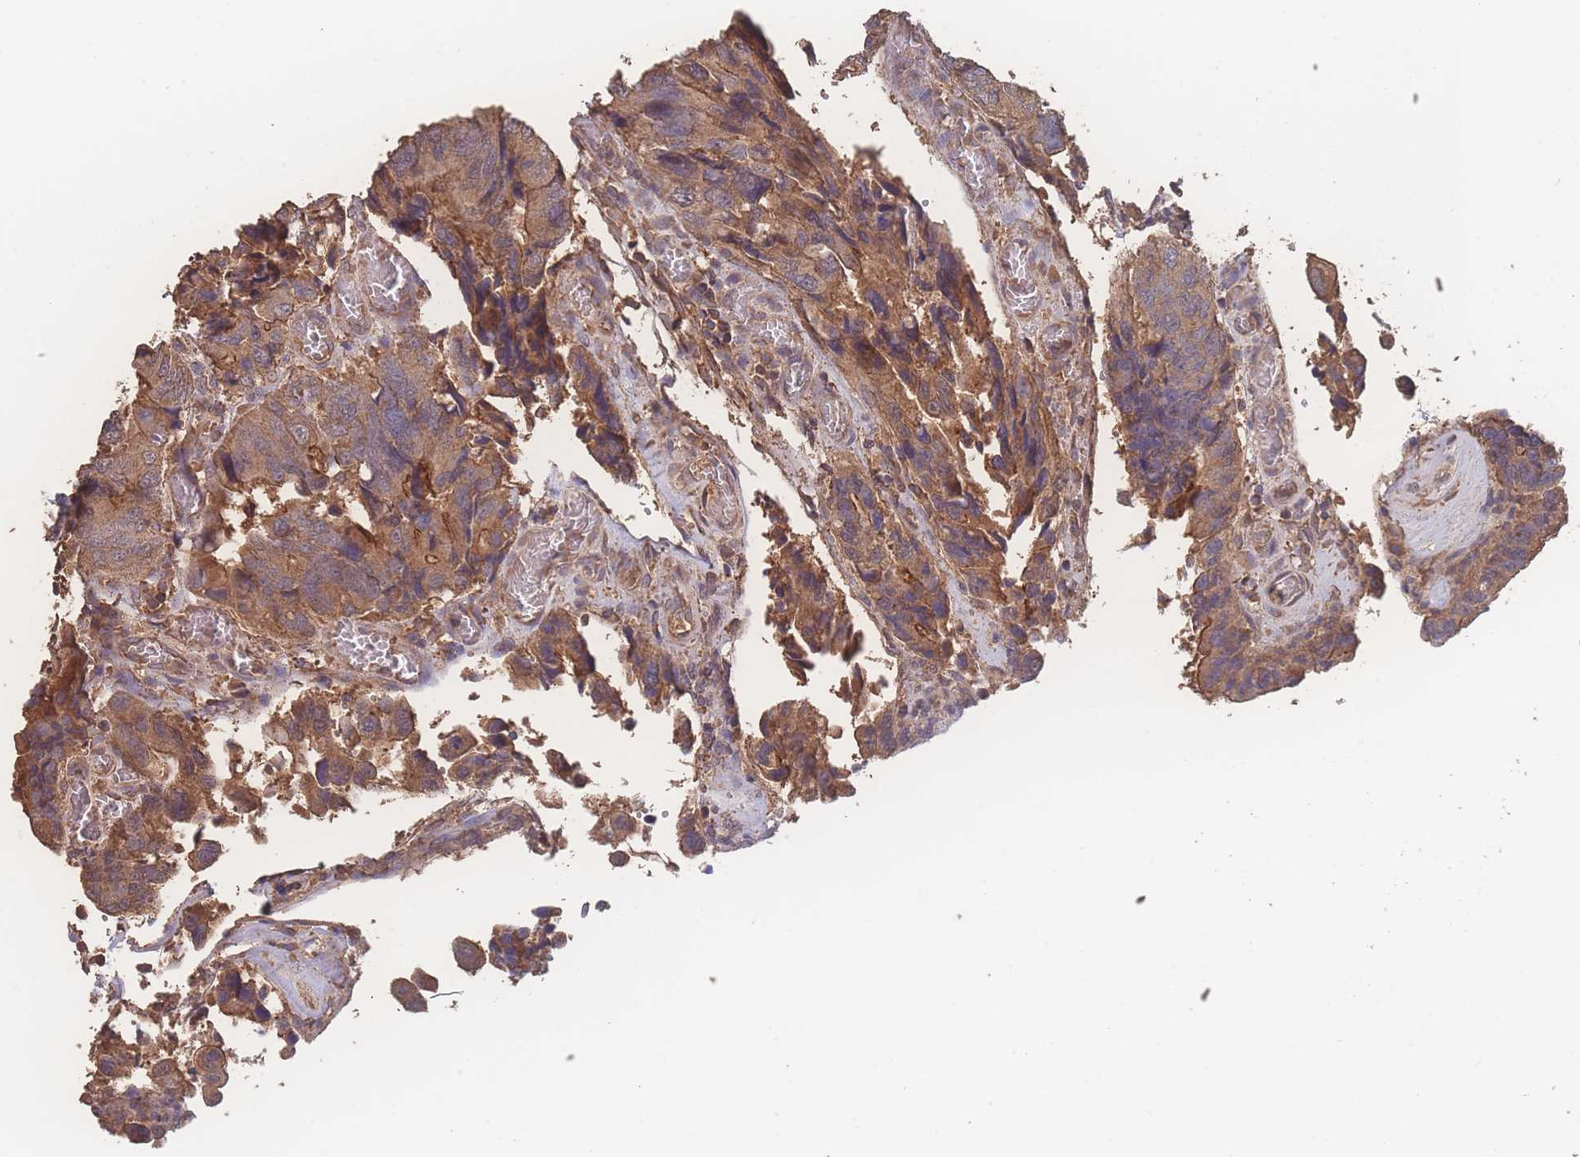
{"staining": {"intensity": "moderate", "quantity": ">75%", "location": "cytoplasmic/membranous"}, "tissue": "colorectal cancer", "cell_type": "Tumor cells", "image_type": "cancer", "snomed": [{"axis": "morphology", "description": "Adenocarcinoma, NOS"}, {"axis": "topography", "description": "Colon"}], "caption": "The image shows staining of colorectal adenocarcinoma, revealing moderate cytoplasmic/membranous protein staining (brown color) within tumor cells.", "gene": "ATXN10", "patient": {"sex": "male", "age": 84}}